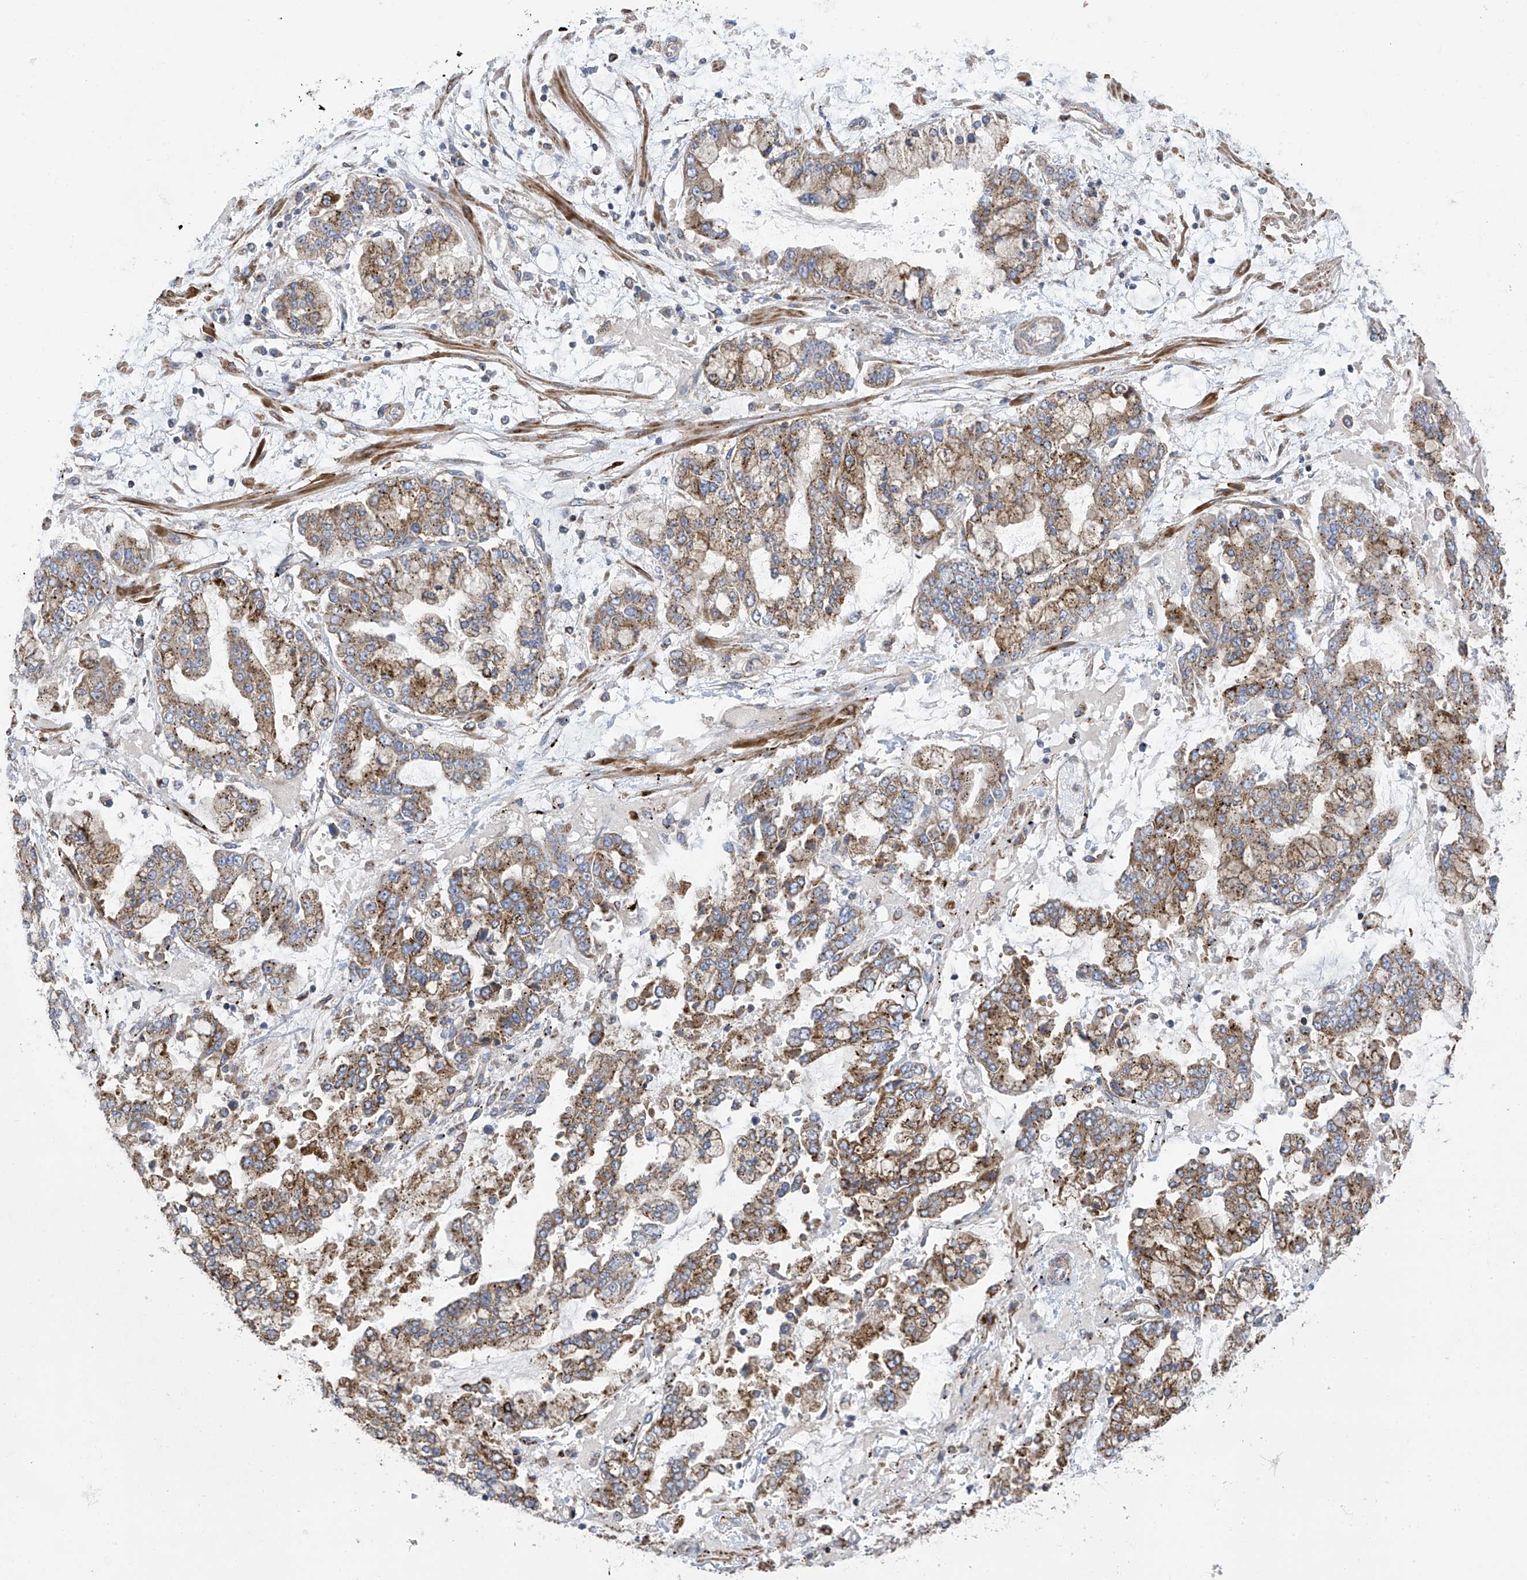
{"staining": {"intensity": "moderate", "quantity": ">75%", "location": "cytoplasmic/membranous"}, "tissue": "stomach cancer", "cell_type": "Tumor cells", "image_type": "cancer", "snomed": [{"axis": "morphology", "description": "Normal tissue, NOS"}, {"axis": "morphology", "description": "Adenocarcinoma, NOS"}, {"axis": "topography", "description": "Stomach, upper"}, {"axis": "topography", "description": "Stomach"}], "caption": "Brown immunohistochemical staining in adenocarcinoma (stomach) displays moderate cytoplasmic/membranous staining in approximately >75% of tumor cells.", "gene": "ITM2B", "patient": {"sex": "male", "age": 76}}